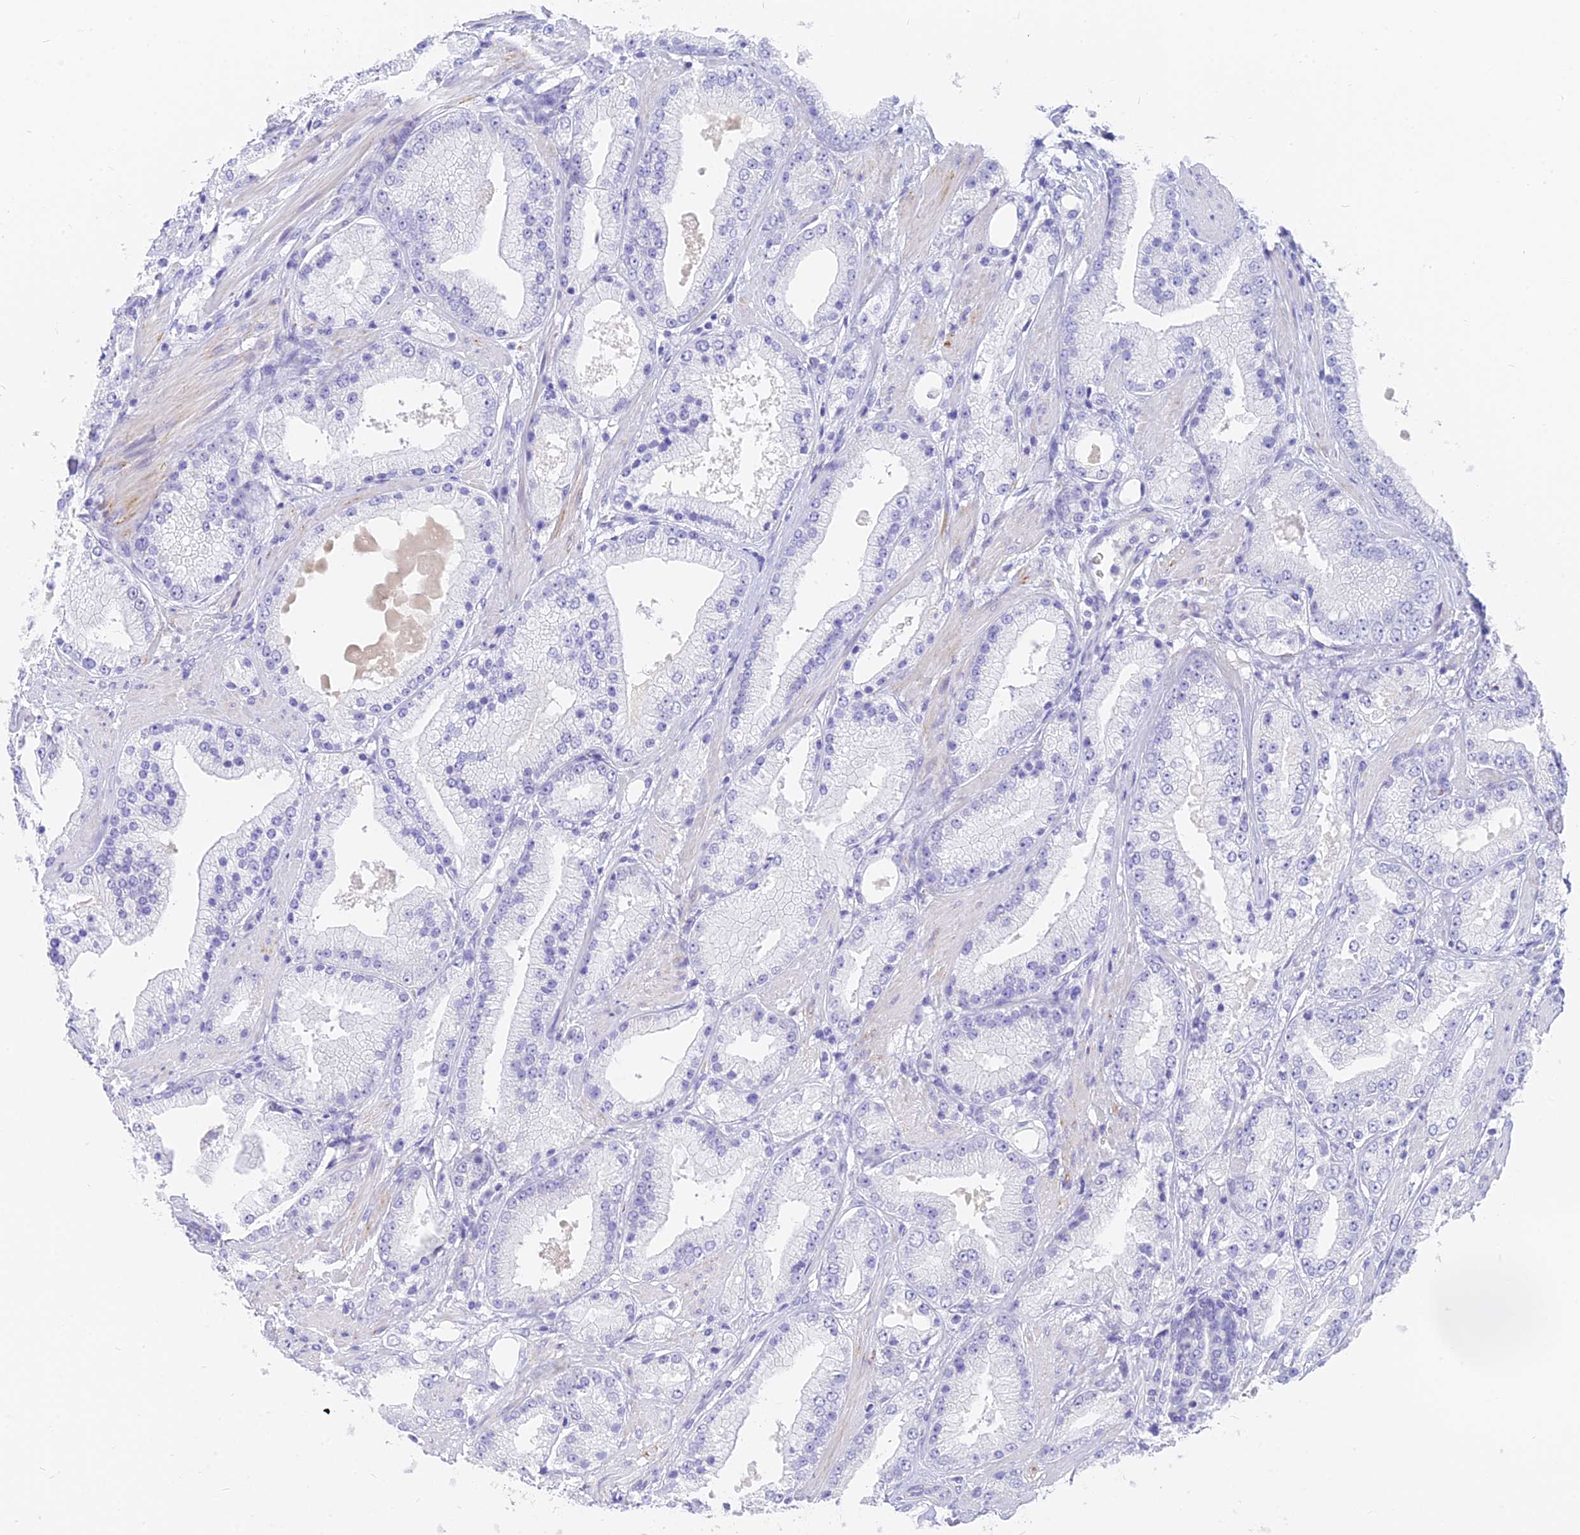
{"staining": {"intensity": "negative", "quantity": "none", "location": "none"}, "tissue": "prostate cancer", "cell_type": "Tumor cells", "image_type": "cancer", "snomed": [{"axis": "morphology", "description": "Adenocarcinoma, Low grade"}, {"axis": "topography", "description": "Prostate"}], "caption": "The histopathology image displays no staining of tumor cells in prostate cancer. (DAB IHC, high magnification).", "gene": "SLC36A2", "patient": {"sex": "male", "age": 67}}